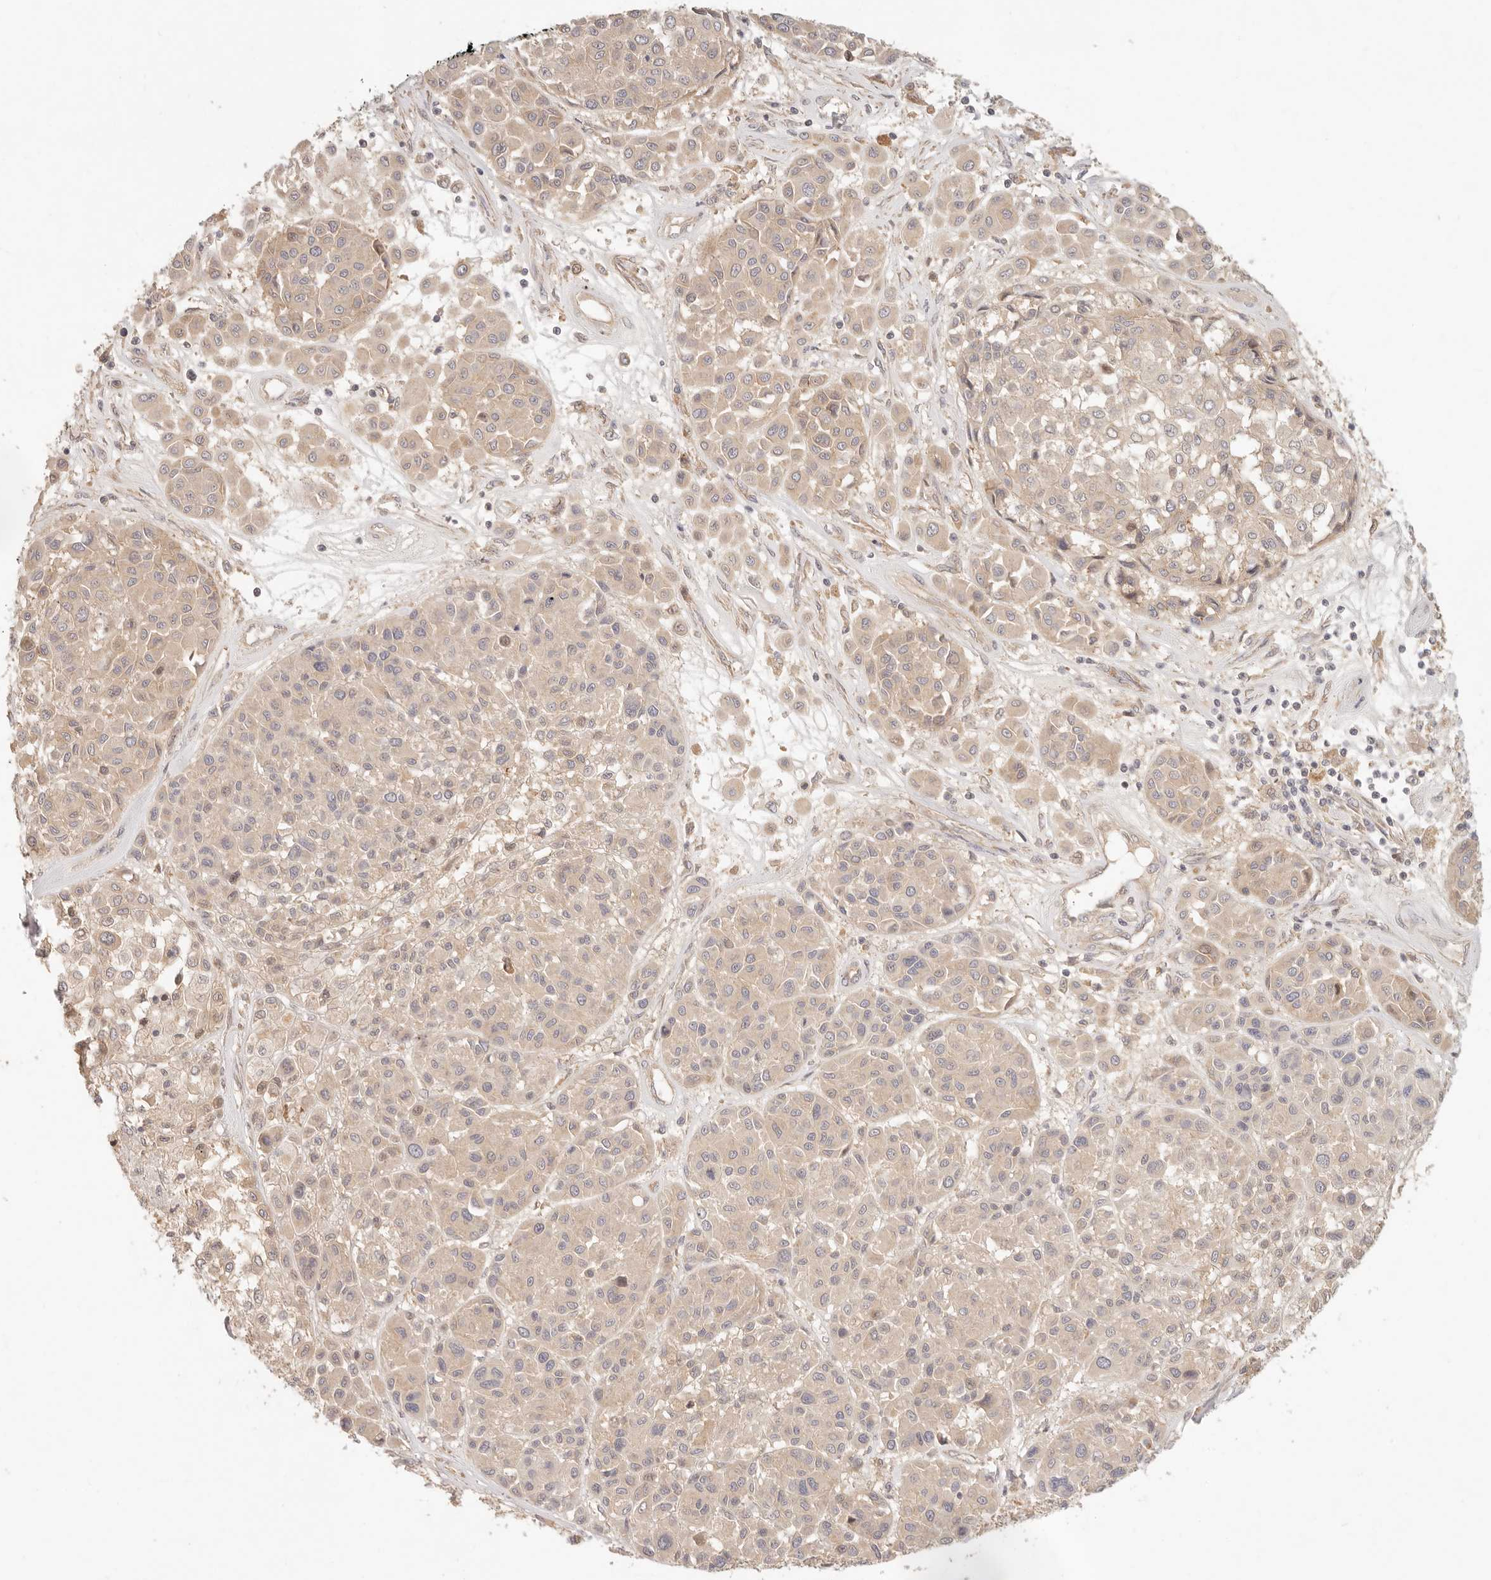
{"staining": {"intensity": "negative", "quantity": "none", "location": "none"}, "tissue": "melanoma", "cell_type": "Tumor cells", "image_type": "cancer", "snomed": [{"axis": "morphology", "description": "Malignant melanoma, Metastatic site"}, {"axis": "topography", "description": "Soft tissue"}], "caption": "Immunohistochemical staining of human melanoma reveals no significant expression in tumor cells.", "gene": "PPP1R3B", "patient": {"sex": "male", "age": 41}}